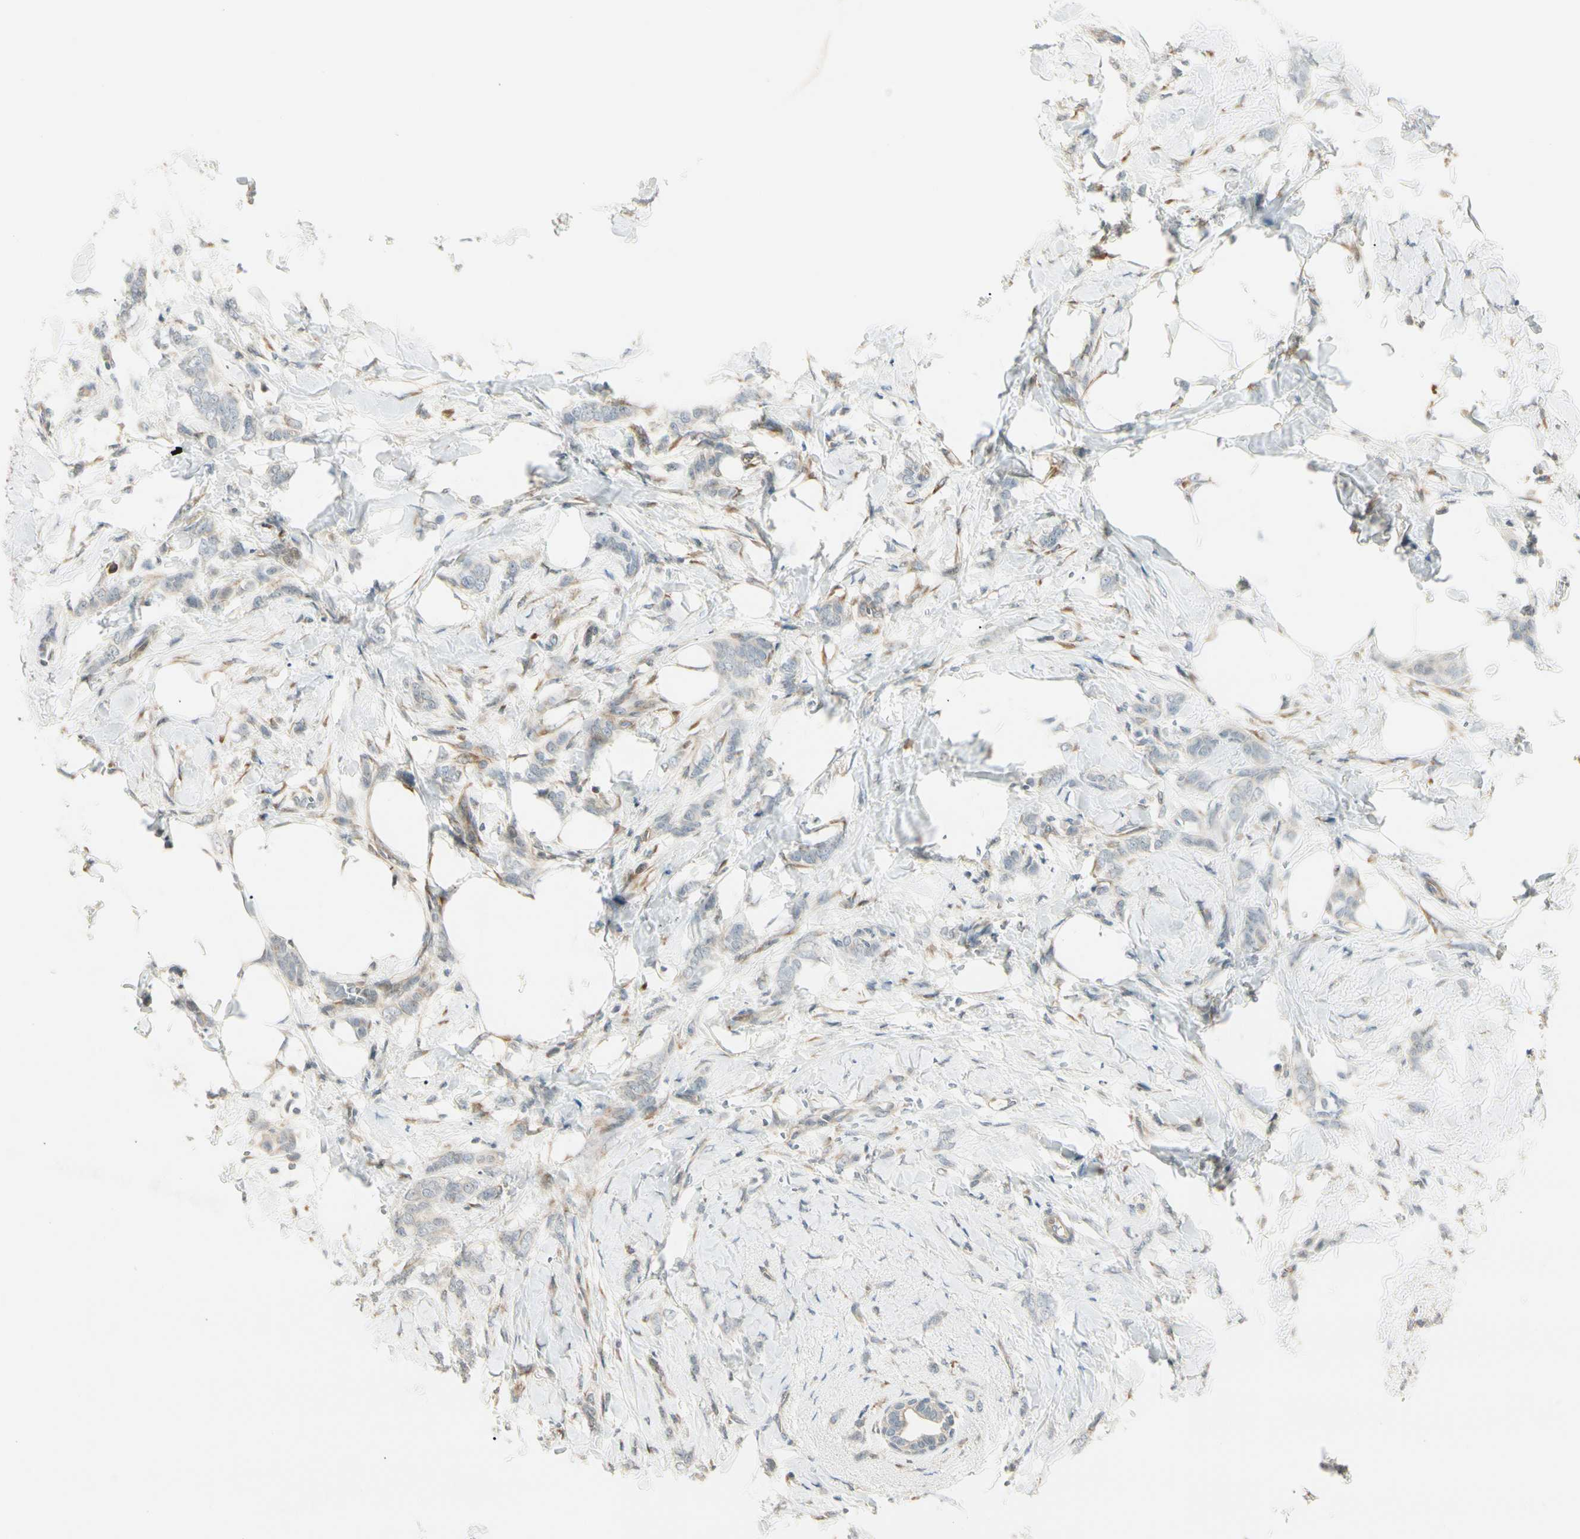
{"staining": {"intensity": "negative", "quantity": "none", "location": "none"}, "tissue": "breast cancer", "cell_type": "Tumor cells", "image_type": "cancer", "snomed": [{"axis": "morphology", "description": "Lobular carcinoma, in situ"}, {"axis": "morphology", "description": "Lobular carcinoma"}, {"axis": "topography", "description": "Breast"}], "caption": "Breast lobular carcinoma in situ was stained to show a protein in brown. There is no significant positivity in tumor cells. Brightfield microscopy of immunohistochemistry stained with DAB (brown) and hematoxylin (blue), captured at high magnification.", "gene": "FNDC3B", "patient": {"sex": "female", "age": 41}}